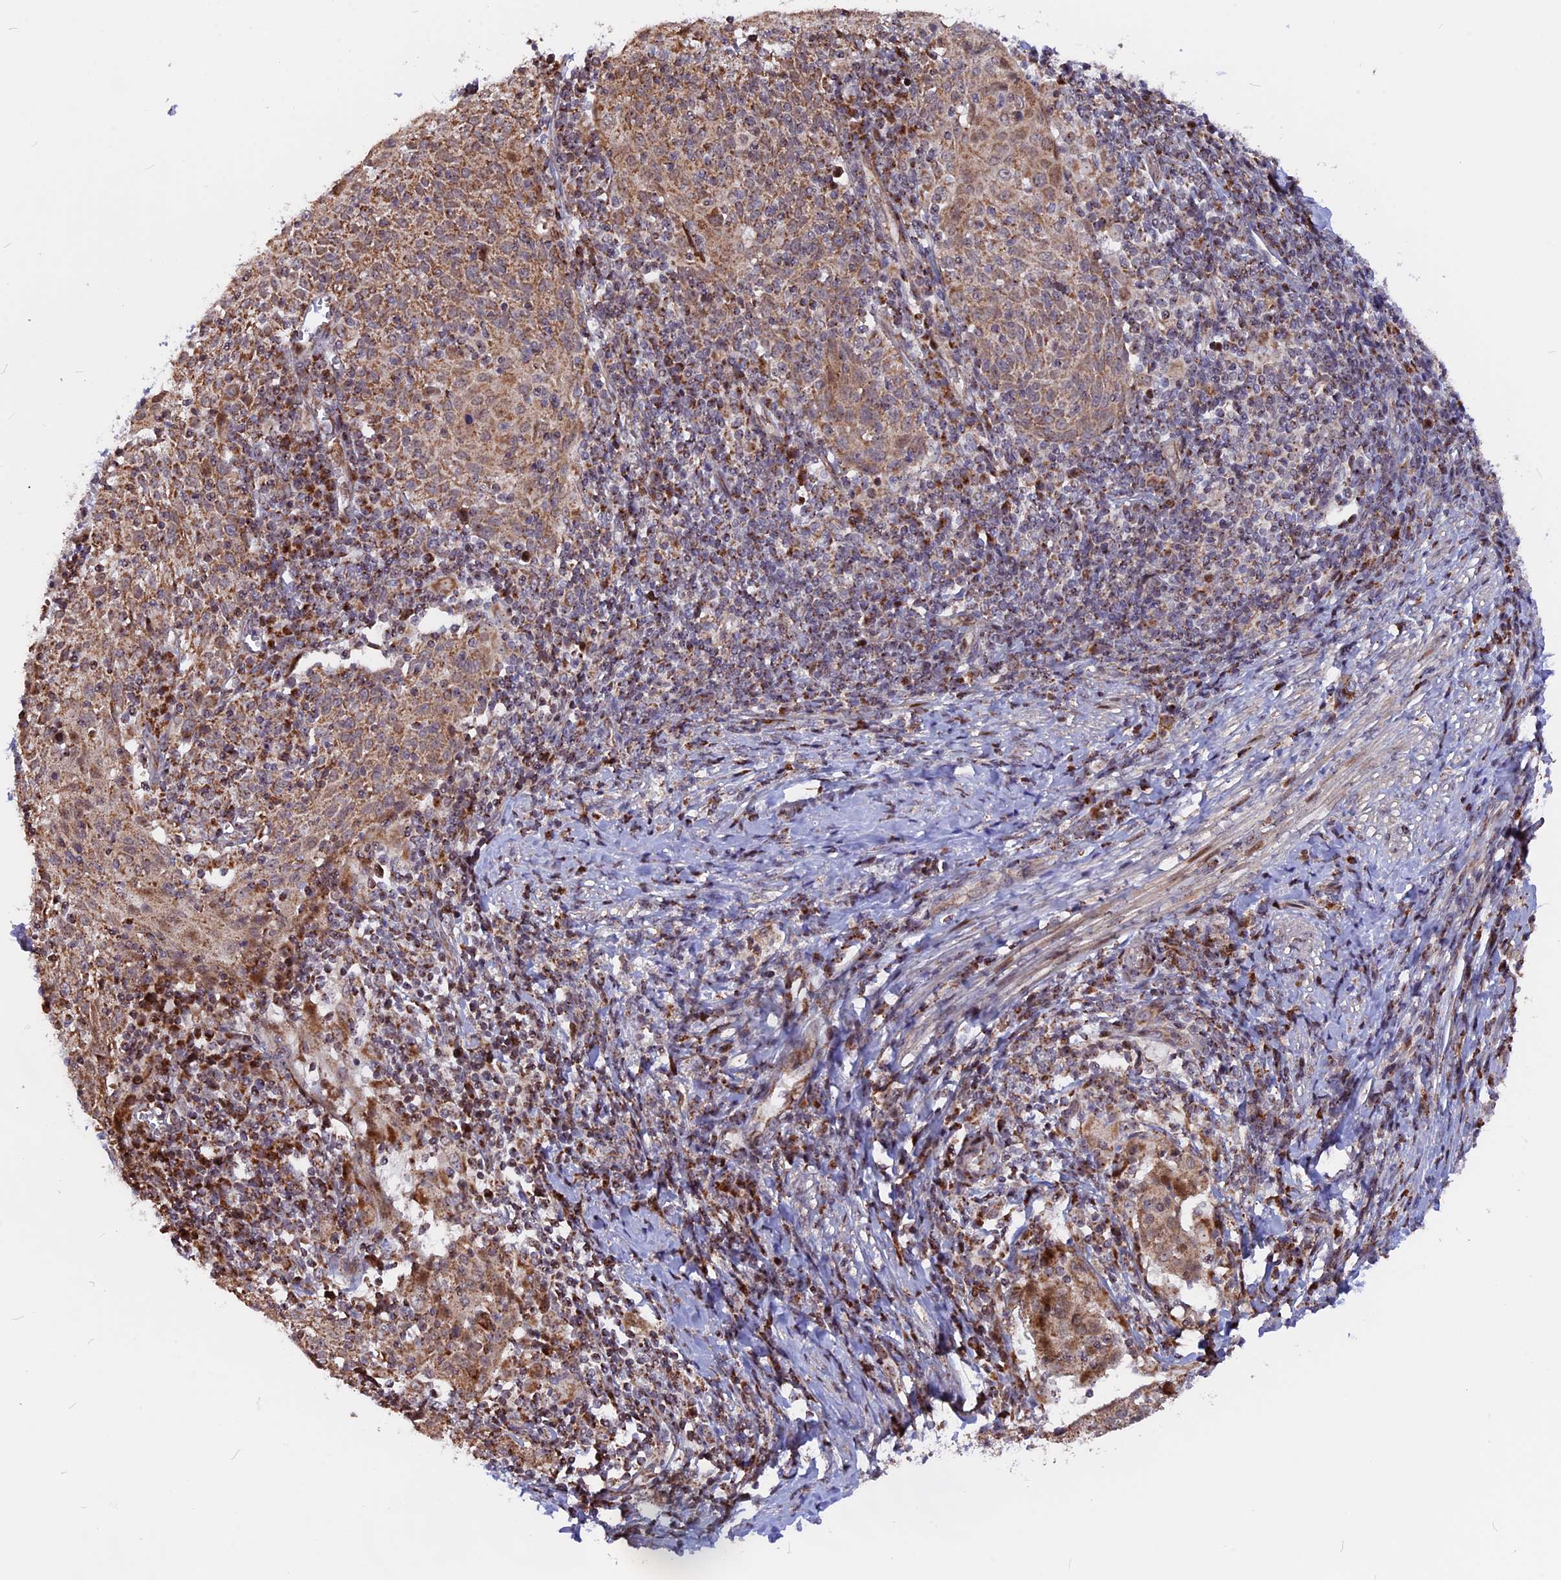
{"staining": {"intensity": "moderate", "quantity": ">75%", "location": "cytoplasmic/membranous"}, "tissue": "cervical cancer", "cell_type": "Tumor cells", "image_type": "cancer", "snomed": [{"axis": "morphology", "description": "Squamous cell carcinoma, NOS"}, {"axis": "topography", "description": "Cervix"}], "caption": "IHC (DAB (3,3'-diaminobenzidine)) staining of human cervical cancer demonstrates moderate cytoplasmic/membranous protein expression in about >75% of tumor cells.", "gene": "FAM174C", "patient": {"sex": "female", "age": 52}}